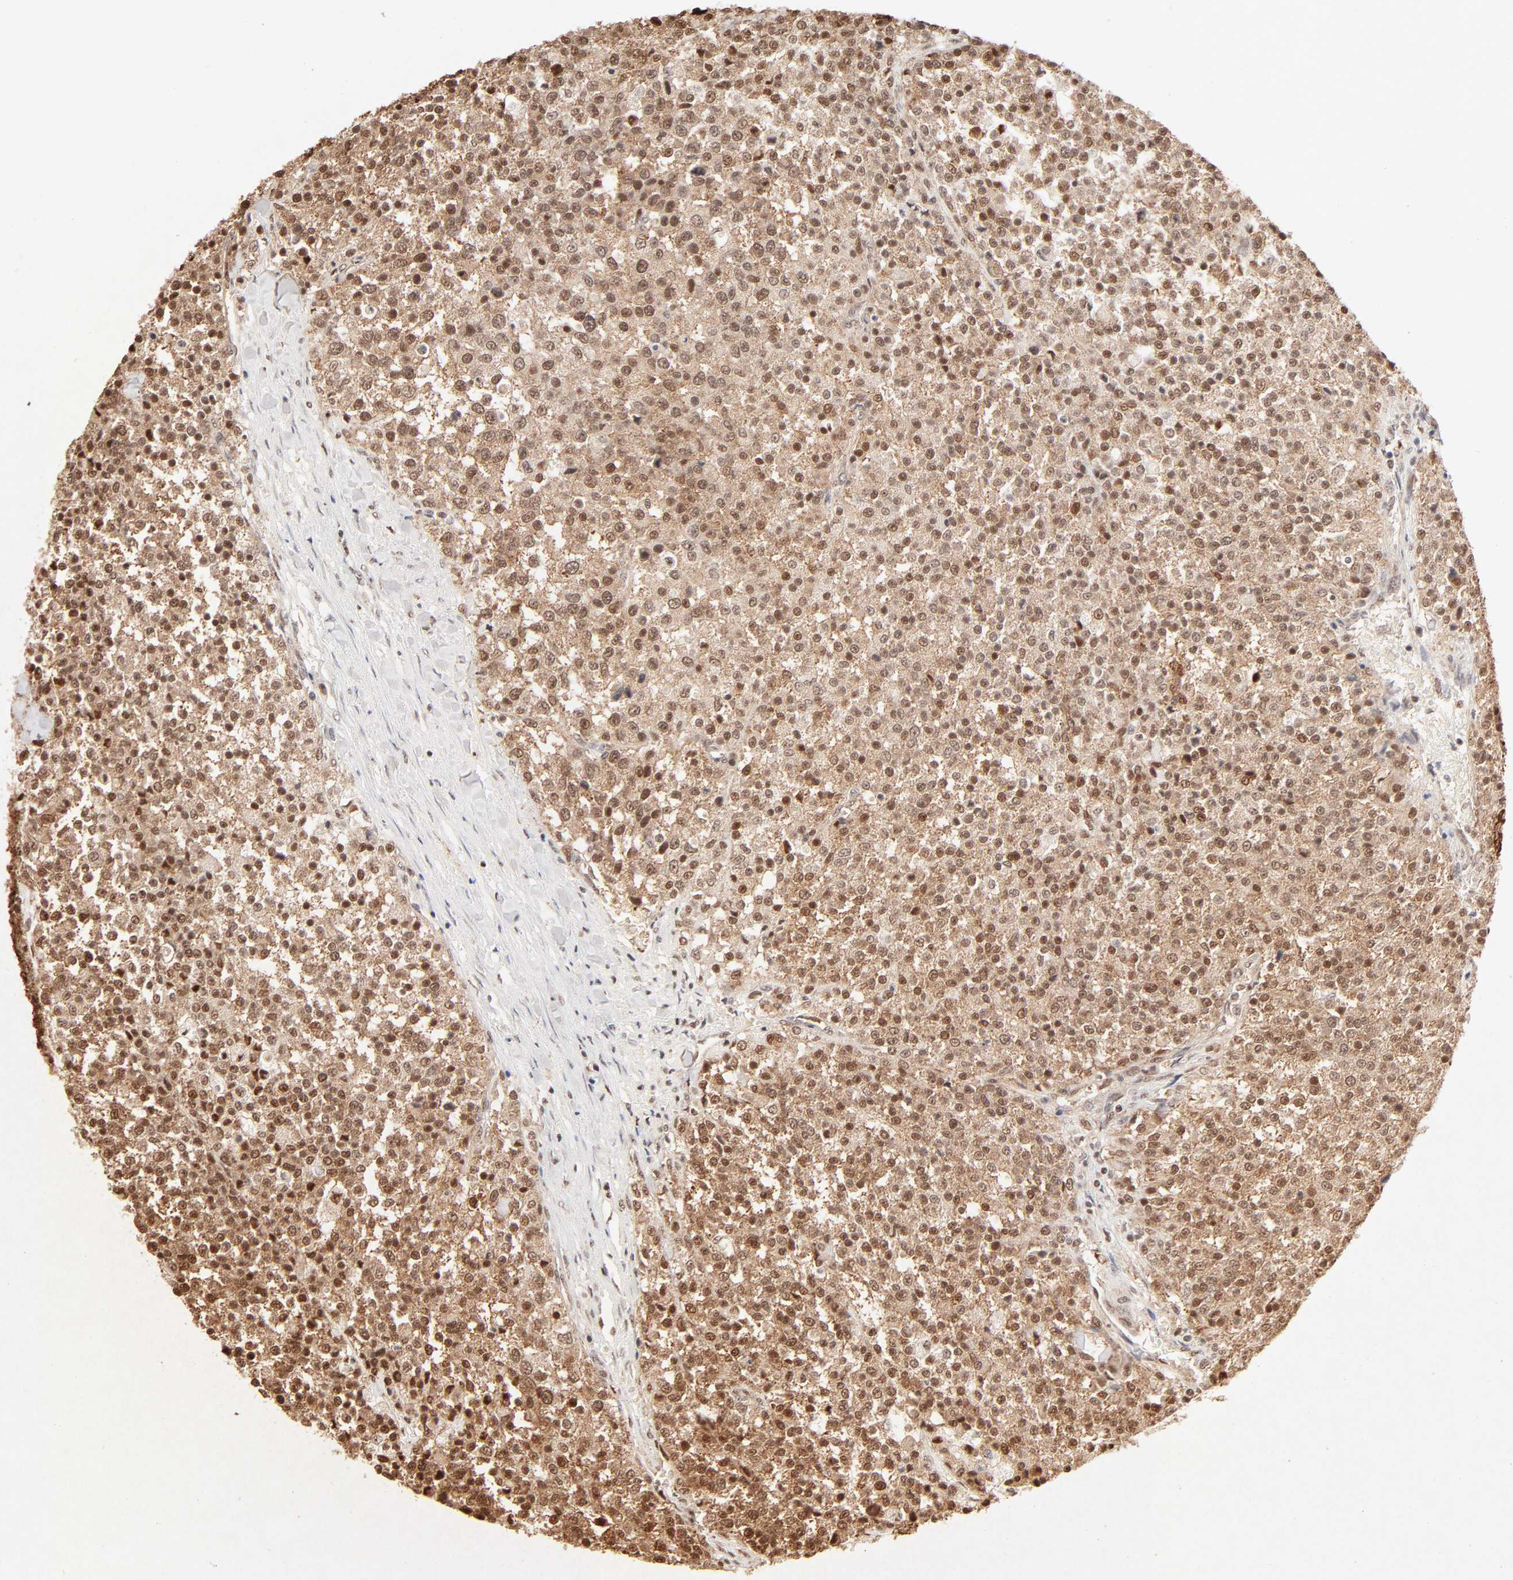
{"staining": {"intensity": "moderate", "quantity": ">75%", "location": "cytoplasmic/membranous,nuclear"}, "tissue": "testis cancer", "cell_type": "Tumor cells", "image_type": "cancer", "snomed": [{"axis": "morphology", "description": "Seminoma, NOS"}, {"axis": "topography", "description": "Testis"}], "caption": "Immunohistochemistry (IHC) (DAB) staining of human seminoma (testis) demonstrates moderate cytoplasmic/membranous and nuclear protein staining in about >75% of tumor cells.", "gene": "FAM50A", "patient": {"sex": "male", "age": 59}}